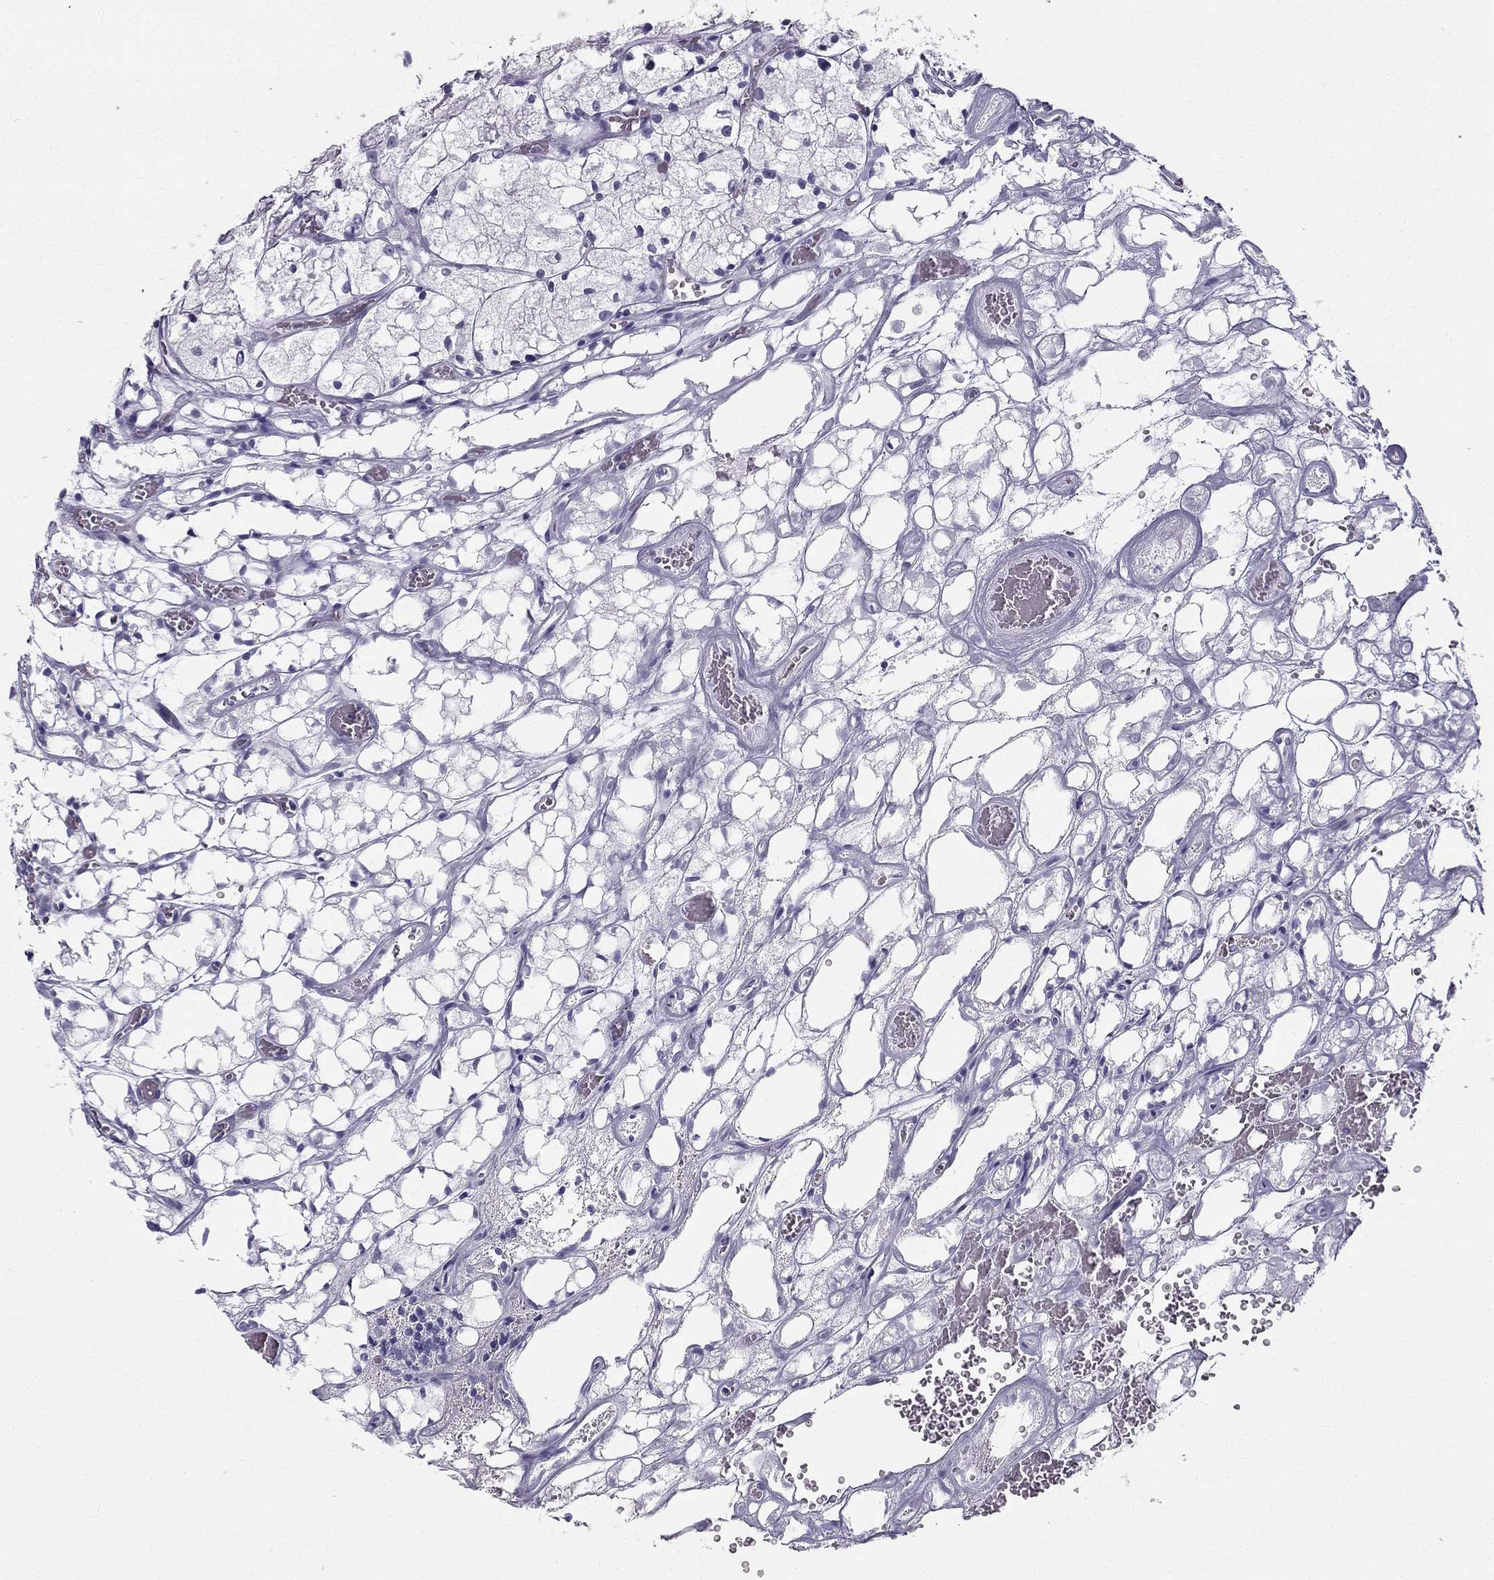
{"staining": {"intensity": "negative", "quantity": "none", "location": "none"}, "tissue": "renal cancer", "cell_type": "Tumor cells", "image_type": "cancer", "snomed": [{"axis": "morphology", "description": "Adenocarcinoma, NOS"}, {"axis": "topography", "description": "Kidney"}], "caption": "The micrograph exhibits no staining of tumor cells in adenocarcinoma (renal). (DAB immunohistochemistry (IHC) with hematoxylin counter stain).", "gene": "TFF3", "patient": {"sex": "female", "age": 69}}